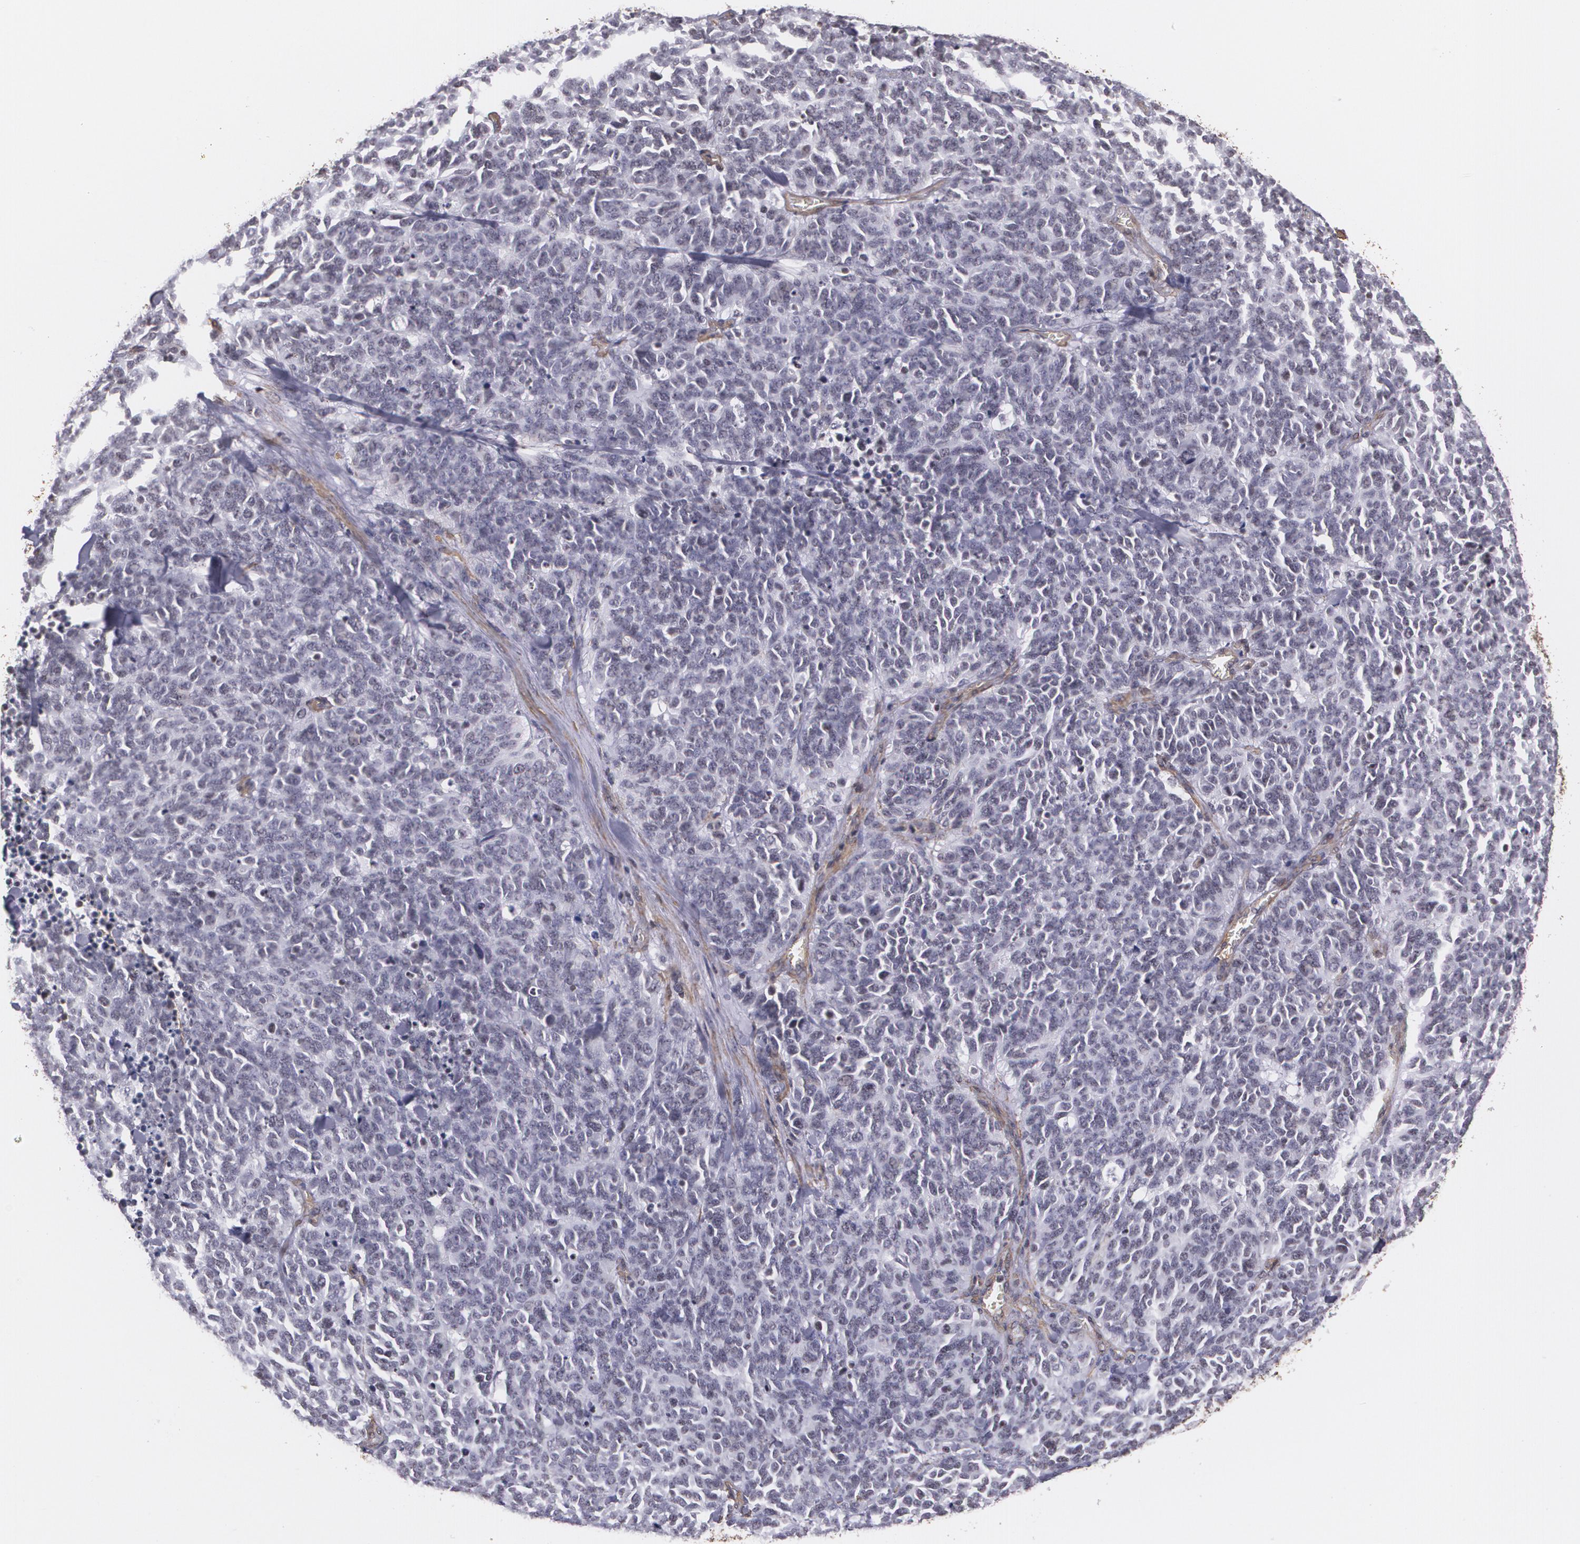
{"staining": {"intensity": "weak", "quantity": "<25%", "location": "cytoplasmic/membranous"}, "tissue": "lung cancer", "cell_type": "Tumor cells", "image_type": "cancer", "snomed": [{"axis": "morphology", "description": "Neoplasm, malignant, NOS"}, {"axis": "topography", "description": "Lung"}], "caption": "Immunohistochemistry (IHC) micrograph of lung cancer (neoplasm (malignant)) stained for a protein (brown), which demonstrates no staining in tumor cells.", "gene": "VAMP1", "patient": {"sex": "female", "age": 58}}